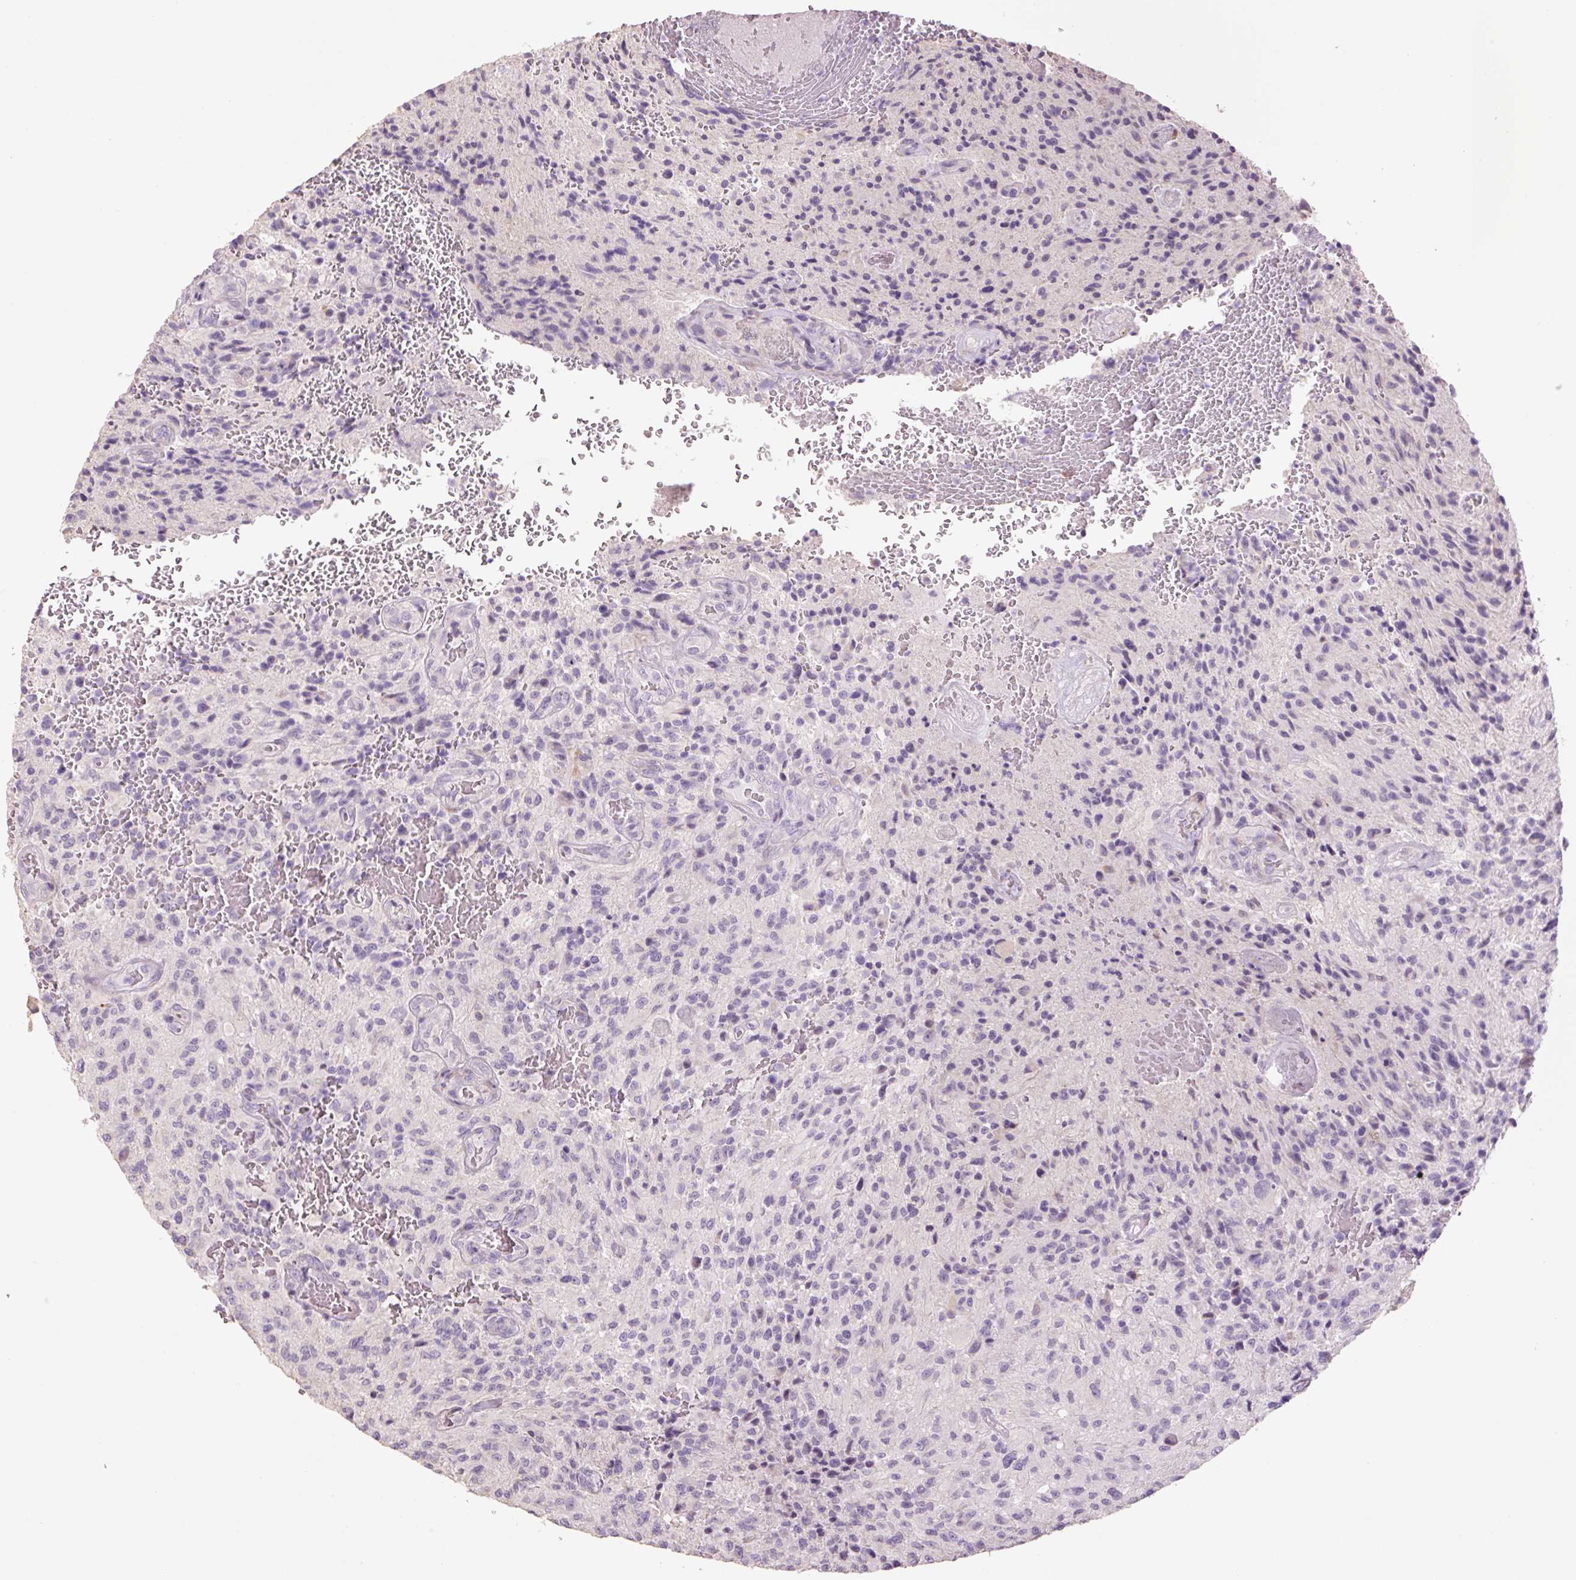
{"staining": {"intensity": "negative", "quantity": "none", "location": "none"}, "tissue": "glioma", "cell_type": "Tumor cells", "image_type": "cancer", "snomed": [{"axis": "morphology", "description": "Normal tissue, NOS"}, {"axis": "morphology", "description": "Glioma, malignant, High grade"}, {"axis": "topography", "description": "Cerebral cortex"}], "caption": "Glioma was stained to show a protein in brown. There is no significant expression in tumor cells.", "gene": "HAX1", "patient": {"sex": "male", "age": 56}}